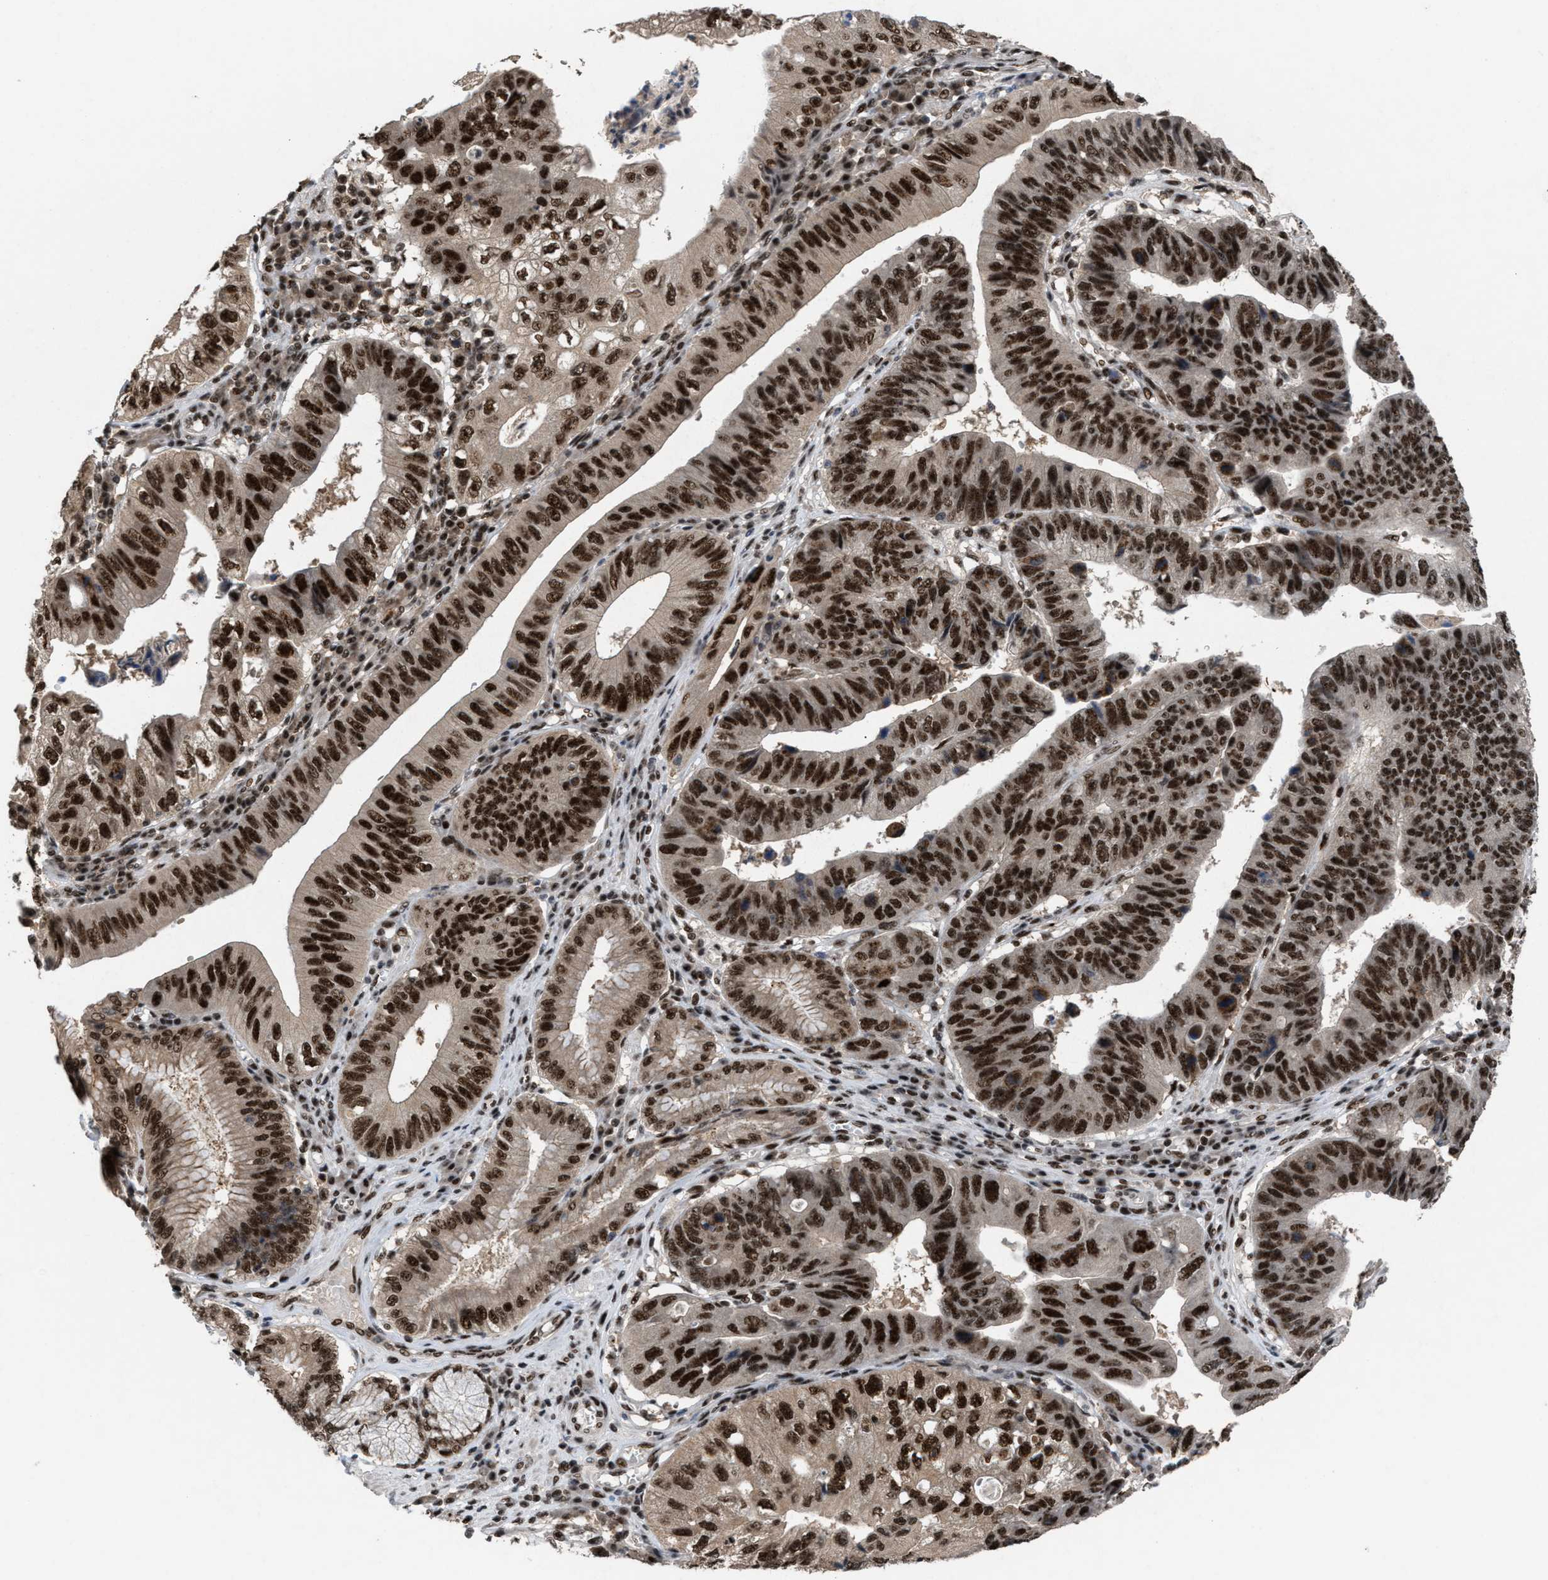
{"staining": {"intensity": "strong", "quantity": ">75%", "location": "nuclear"}, "tissue": "stomach cancer", "cell_type": "Tumor cells", "image_type": "cancer", "snomed": [{"axis": "morphology", "description": "Adenocarcinoma, NOS"}, {"axis": "topography", "description": "Stomach"}], "caption": "Immunohistochemistry of stomach cancer demonstrates high levels of strong nuclear expression in about >75% of tumor cells. (Stains: DAB (3,3'-diaminobenzidine) in brown, nuclei in blue, Microscopy: brightfield microscopy at high magnification).", "gene": "PRPF4", "patient": {"sex": "male", "age": 59}}